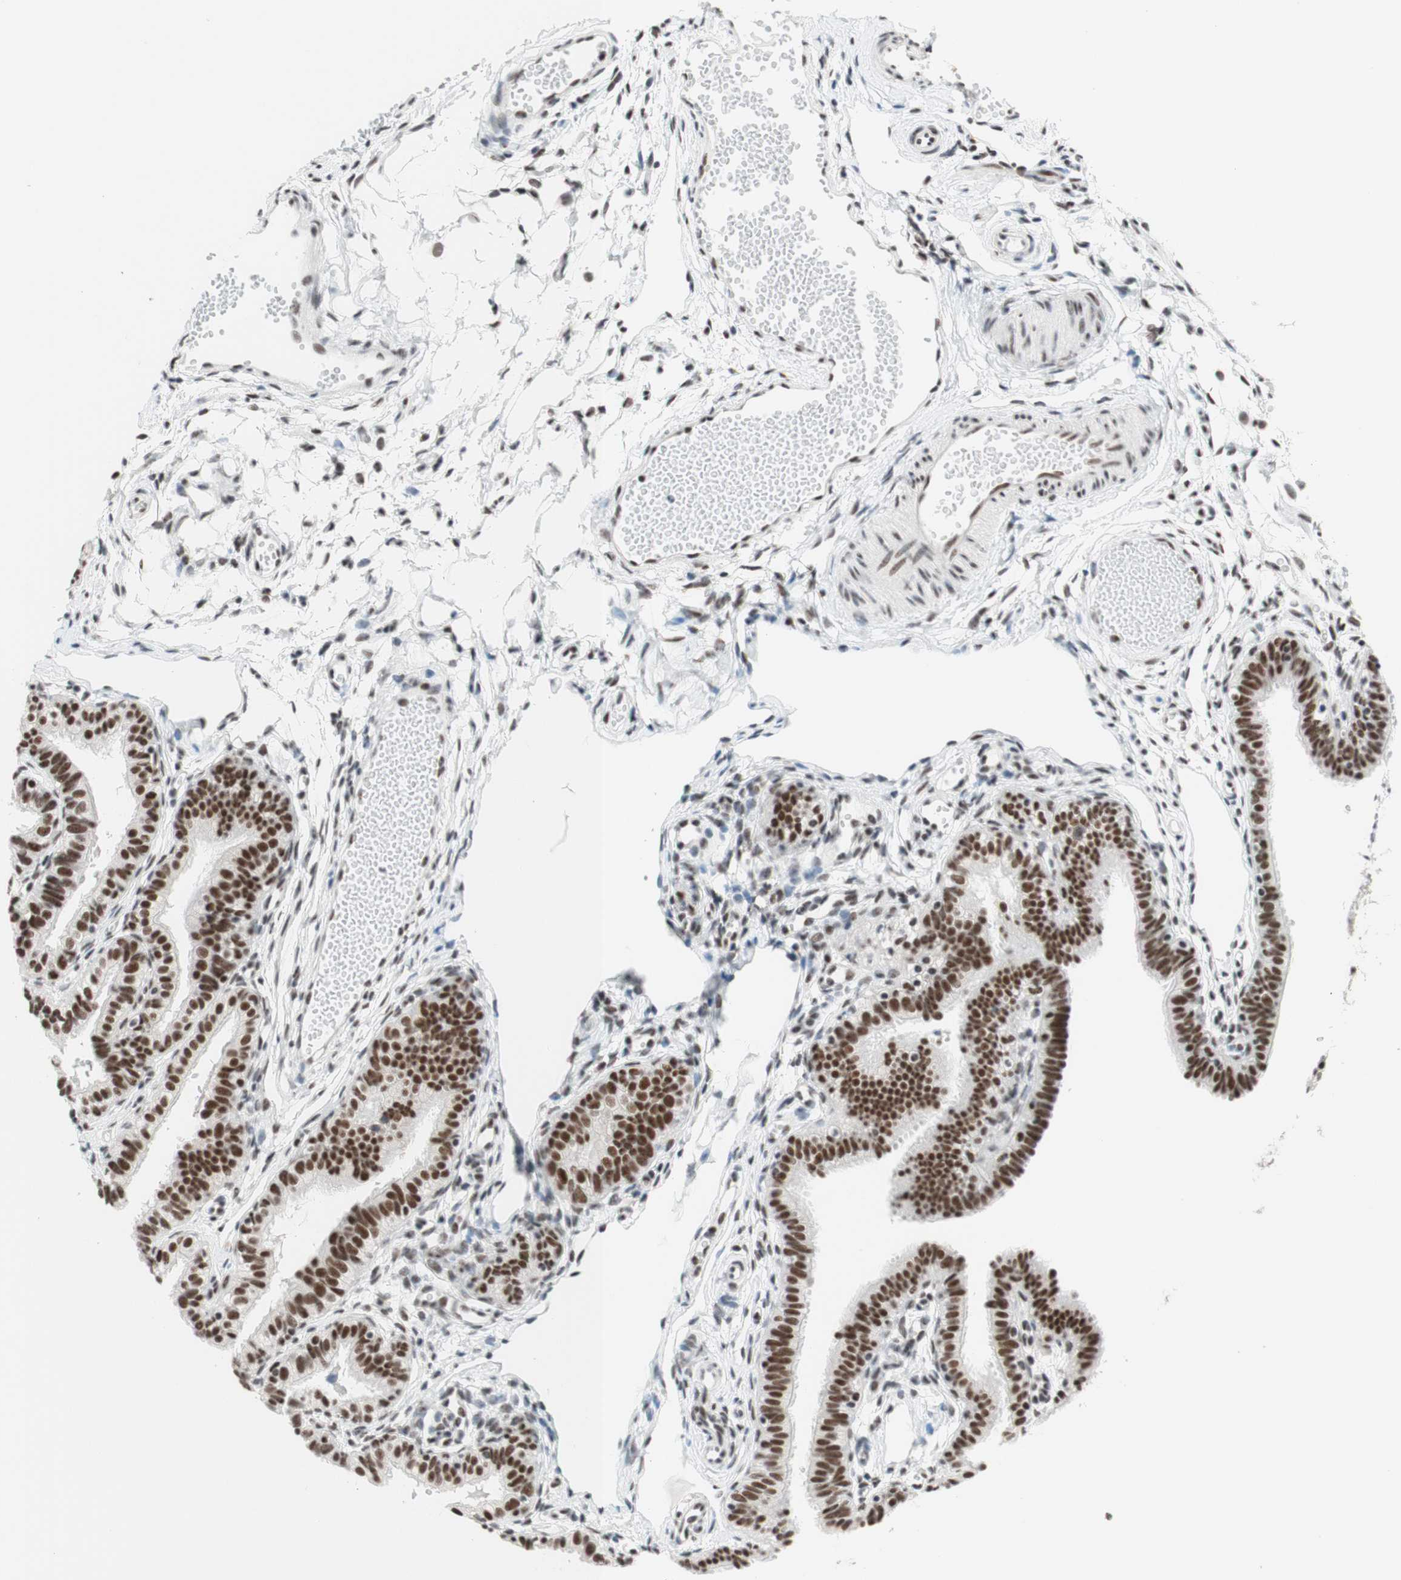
{"staining": {"intensity": "strong", "quantity": ">75%", "location": "nuclear"}, "tissue": "fallopian tube", "cell_type": "Glandular cells", "image_type": "normal", "snomed": [{"axis": "morphology", "description": "Normal tissue, NOS"}, {"axis": "topography", "description": "Fallopian tube"}, {"axis": "topography", "description": "Placenta"}], "caption": "Protein staining by immunohistochemistry (IHC) reveals strong nuclear staining in about >75% of glandular cells in benign fallopian tube.", "gene": "PRPF19", "patient": {"sex": "female", "age": 34}}